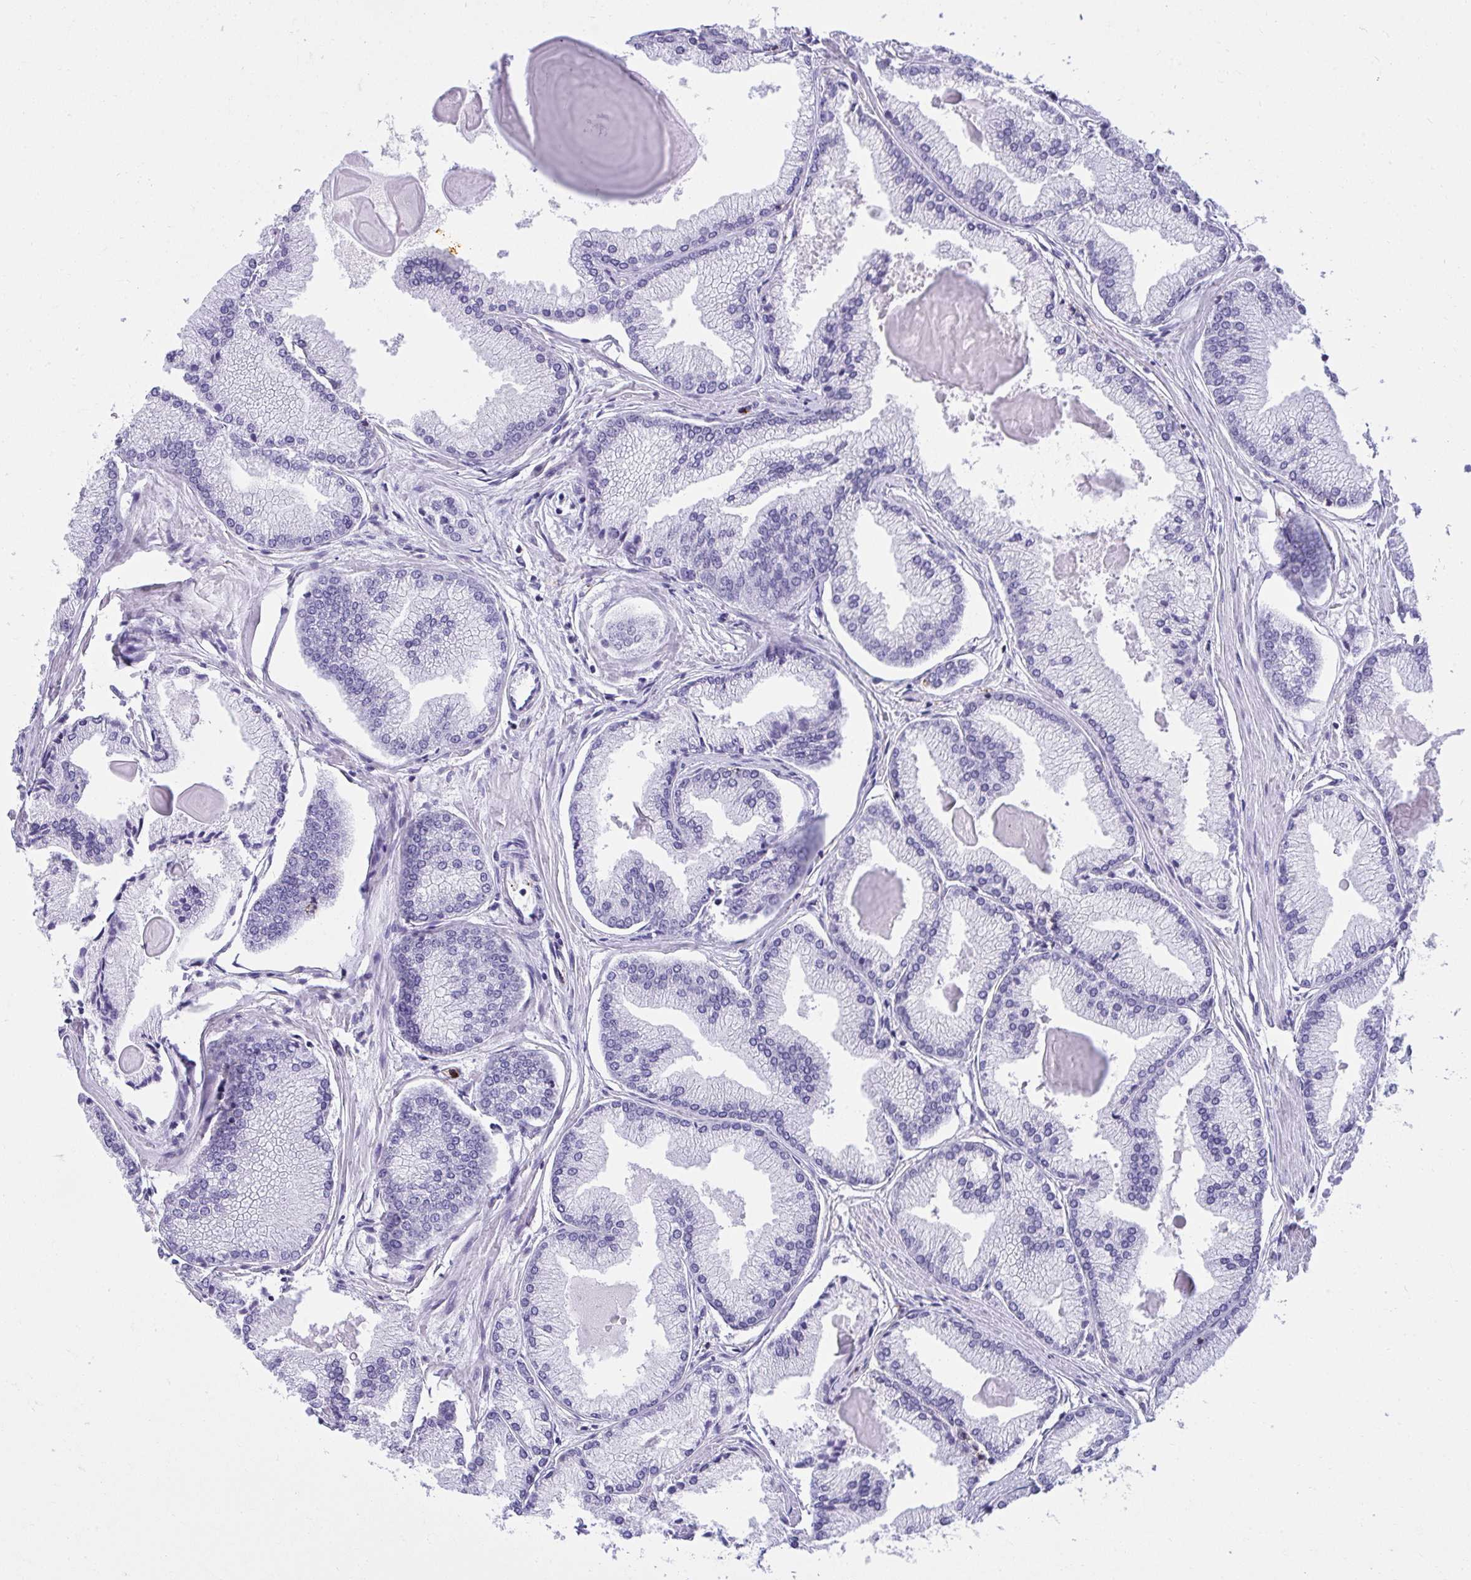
{"staining": {"intensity": "negative", "quantity": "none", "location": "none"}, "tissue": "prostate cancer", "cell_type": "Tumor cells", "image_type": "cancer", "snomed": [{"axis": "morphology", "description": "Adenocarcinoma, High grade"}, {"axis": "topography", "description": "Prostate"}], "caption": "This is an immunohistochemistry photomicrograph of adenocarcinoma (high-grade) (prostate). There is no positivity in tumor cells.", "gene": "SPN", "patient": {"sex": "male", "age": 68}}